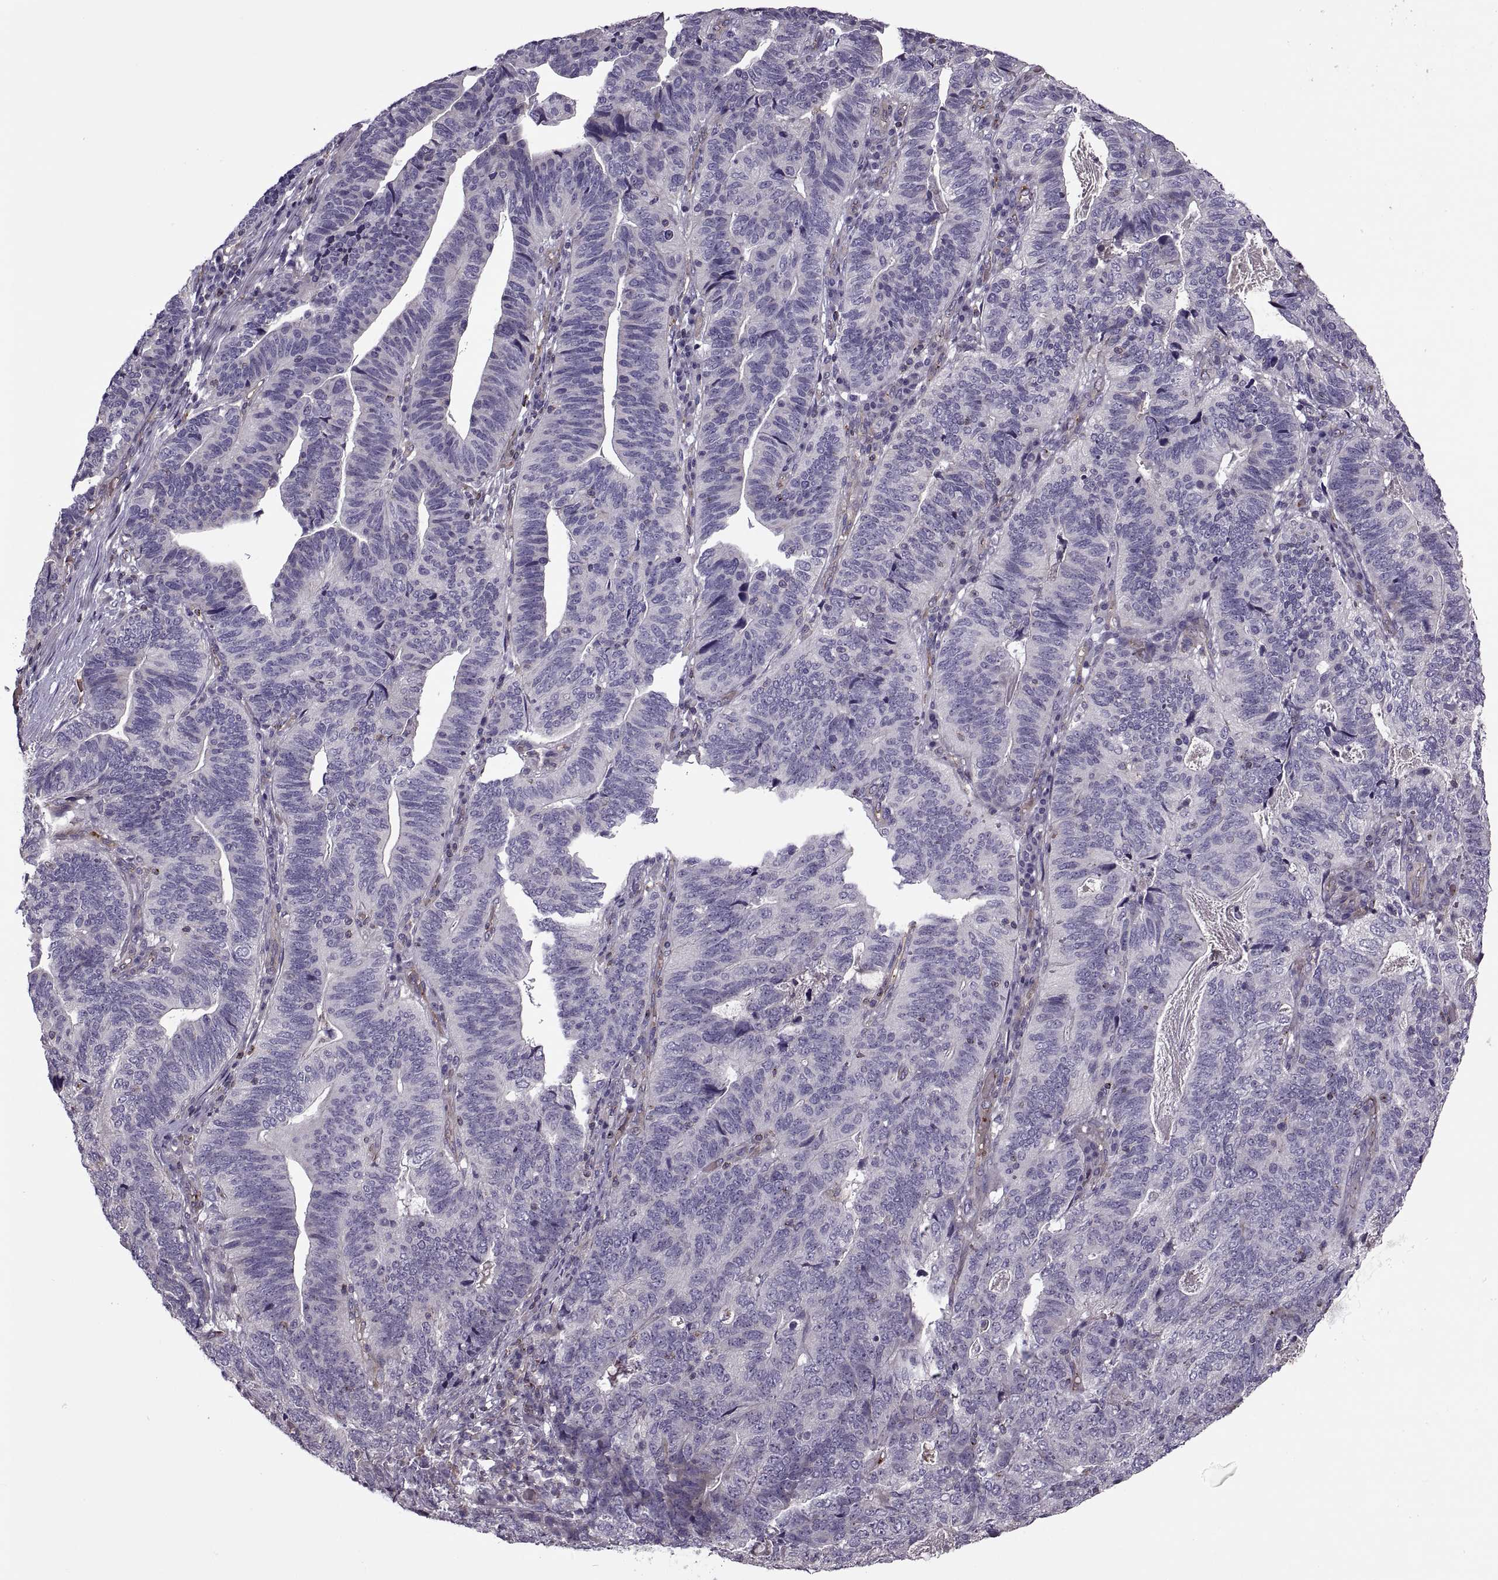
{"staining": {"intensity": "negative", "quantity": "none", "location": "none"}, "tissue": "stomach cancer", "cell_type": "Tumor cells", "image_type": "cancer", "snomed": [{"axis": "morphology", "description": "Adenocarcinoma, NOS"}, {"axis": "topography", "description": "Stomach, upper"}], "caption": "Stomach cancer (adenocarcinoma) was stained to show a protein in brown. There is no significant expression in tumor cells.", "gene": "SLC2A3", "patient": {"sex": "female", "age": 67}}